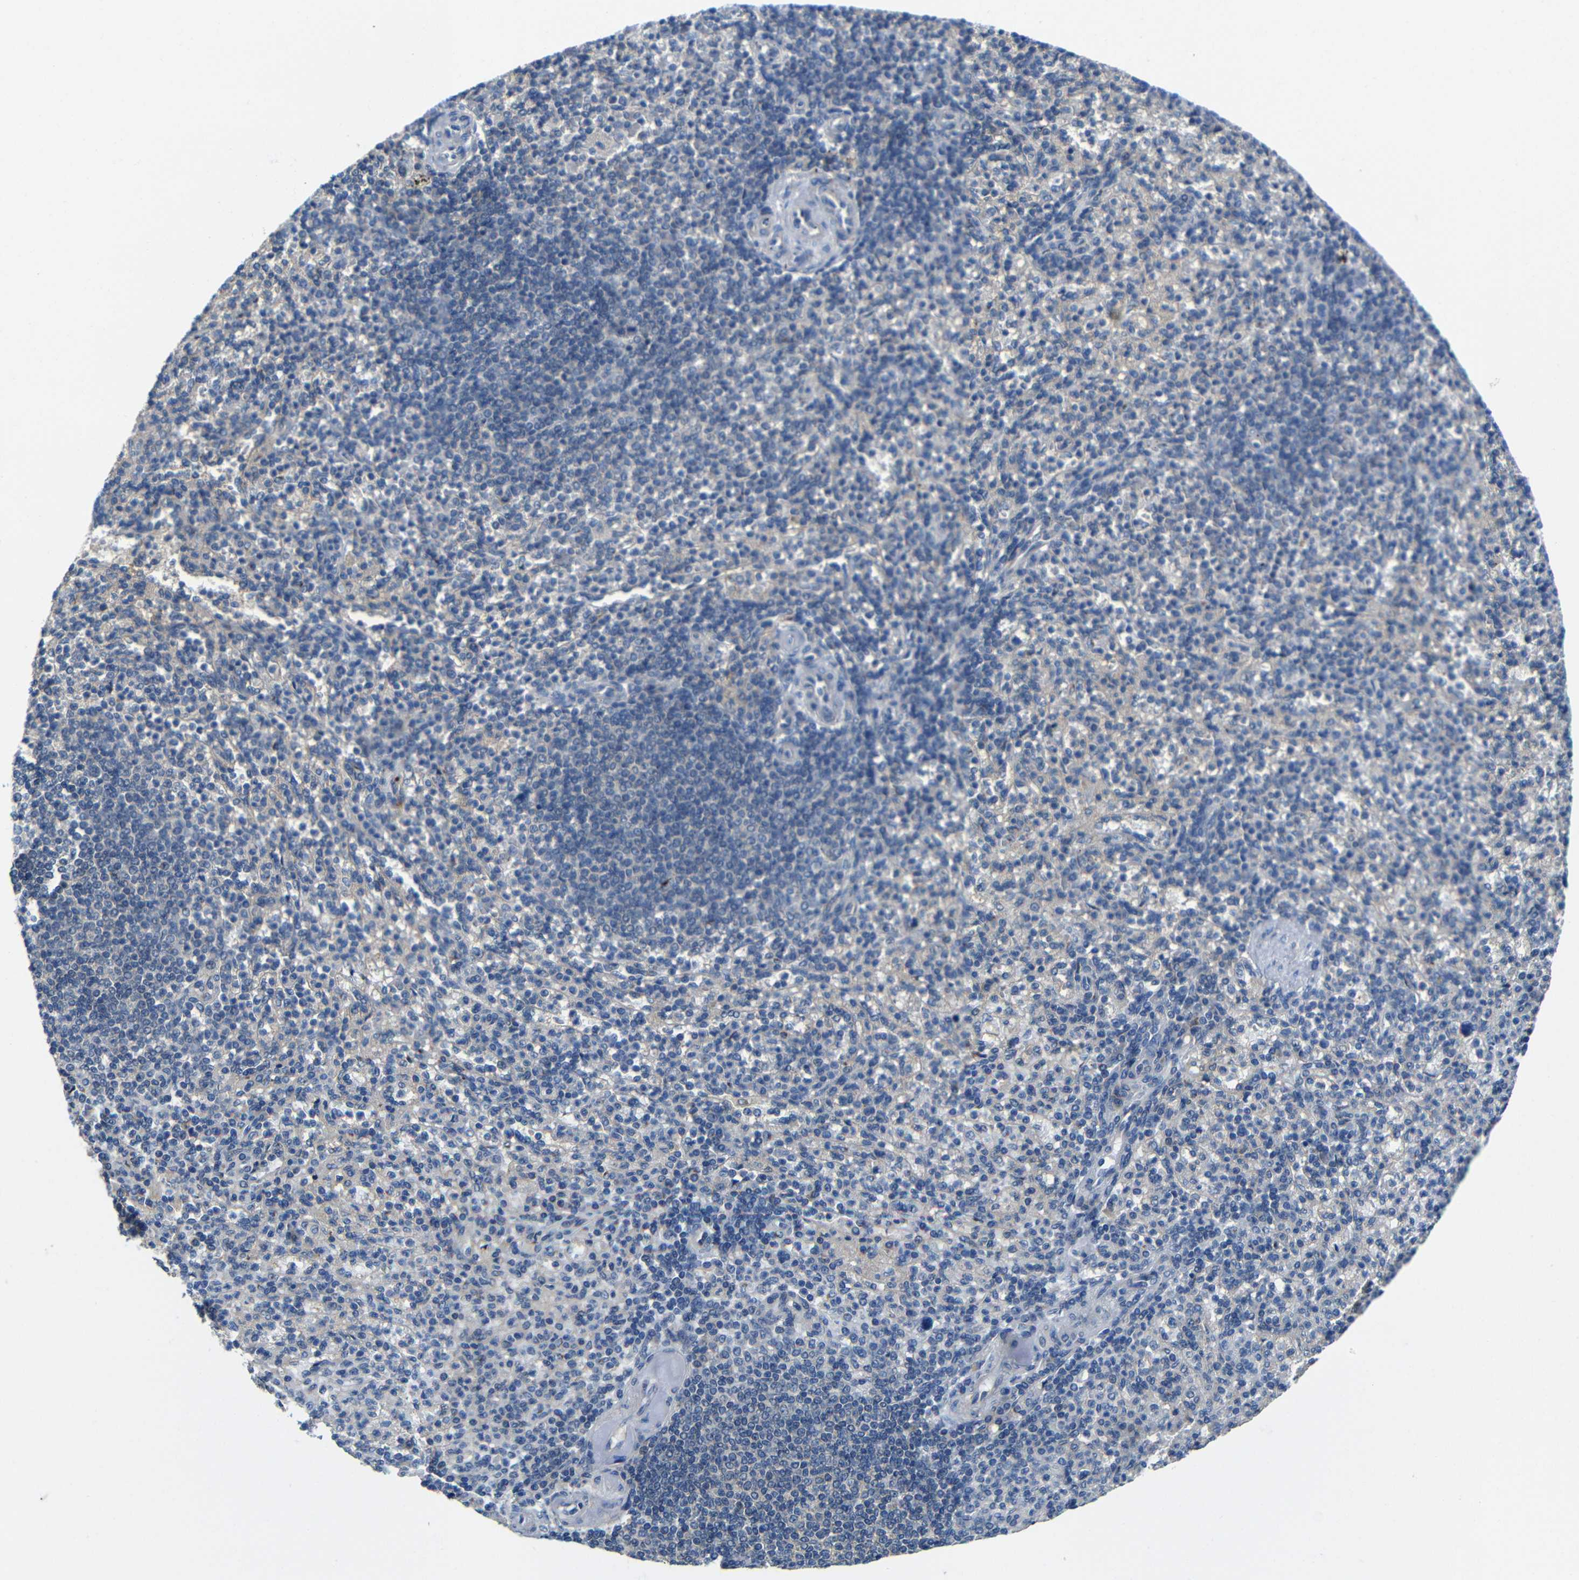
{"staining": {"intensity": "negative", "quantity": "none", "location": "none"}, "tissue": "spleen", "cell_type": "Cells in red pulp", "image_type": "normal", "snomed": [{"axis": "morphology", "description": "Normal tissue, NOS"}, {"axis": "topography", "description": "Spleen"}], "caption": "Human spleen stained for a protein using immunohistochemistry (IHC) reveals no expression in cells in red pulp.", "gene": "ZNF90", "patient": {"sex": "female", "age": 74}}